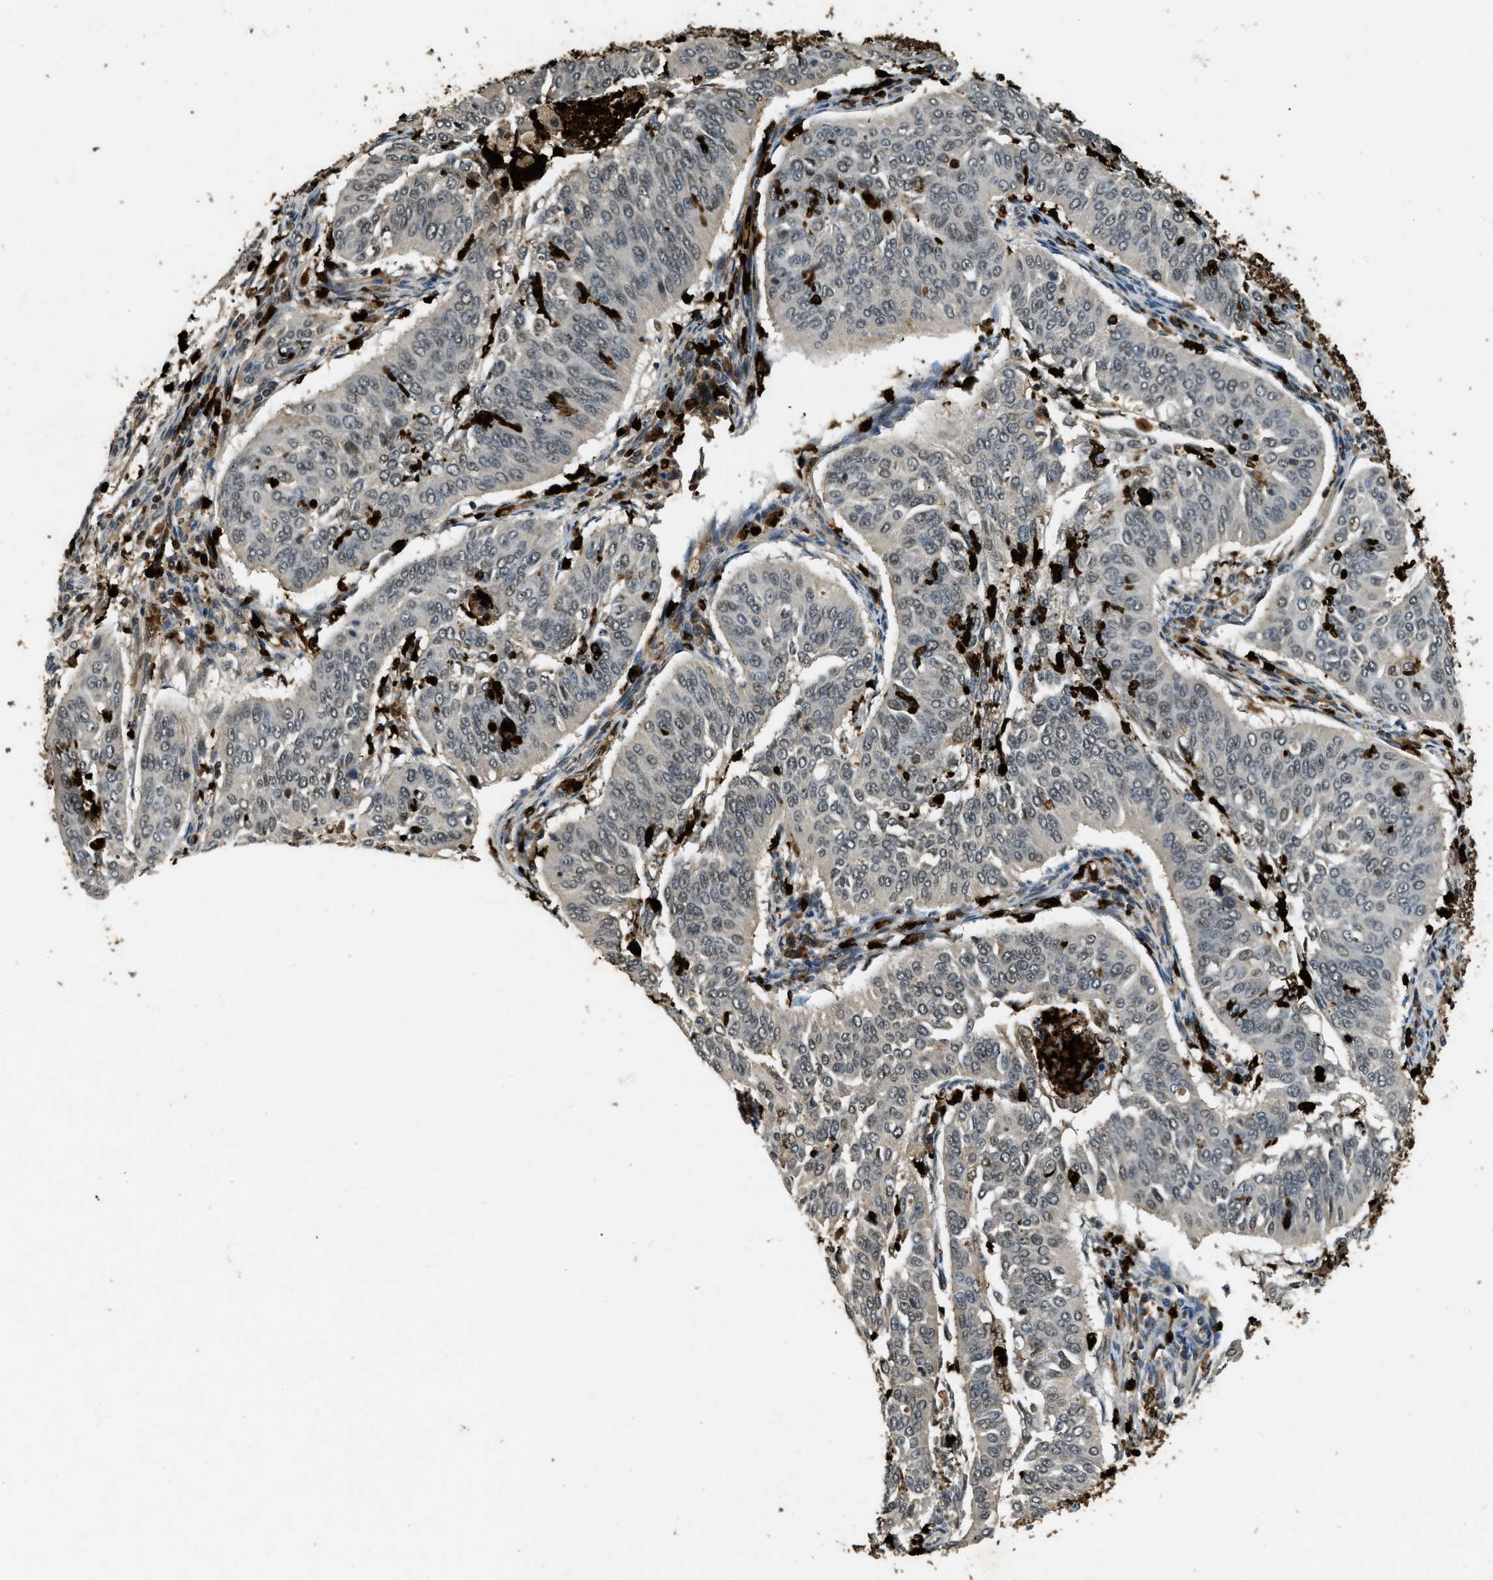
{"staining": {"intensity": "negative", "quantity": "none", "location": "none"}, "tissue": "cervical cancer", "cell_type": "Tumor cells", "image_type": "cancer", "snomed": [{"axis": "morphology", "description": "Normal tissue, NOS"}, {"axis": "morphology", "description": "Squamous cell carcinoma, NOS"}, {"axis": "topography", "description": "Cervix"}], "caption": "The IHC image has no significant staining in tumor cells of squamous cell carcinoma (cervical) tissue. (DAB (3,3'-diaminobenzidine) immunohistochemistry (IHC) with hematoxylin counter stain).", "gene": "RNF141", "patient": {"sex": "female", "age": 39}}